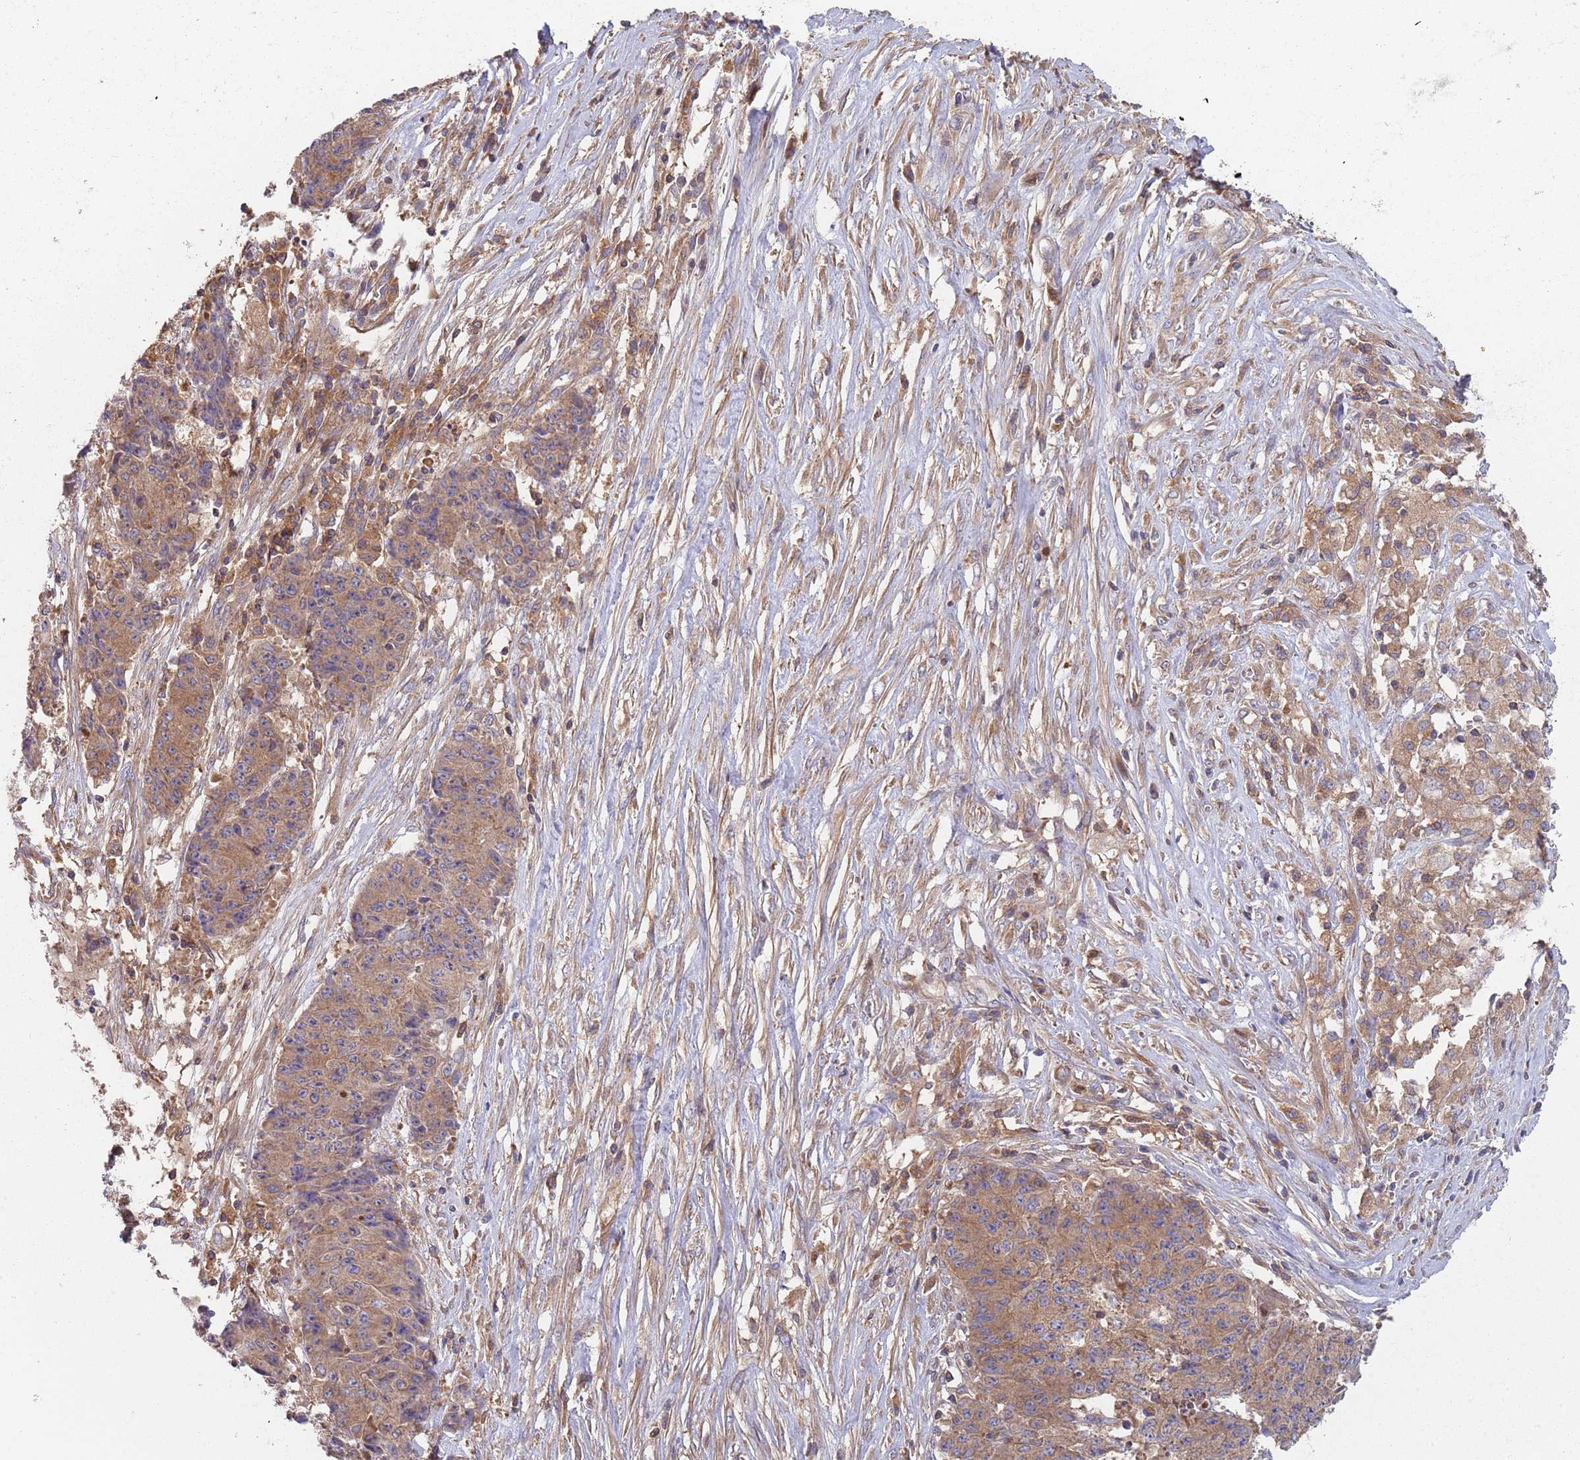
{"staining": {"intensity": "moderate", "quantity": ">75%", "location": "cytoplasmic/membranous"}, "tissue": "ovarian cancer", "cell_type": "Tumor cells", "image_type": "cancer", "snomed": [{"axis": "morphology", "description": "Carcinoma, endometroid"}, {"axis": "topography", "description": "Ovary"}], "caption": "Immunohistochemistry (IHC) of human ovarian cancer (endometroid carcinoma) exhibits medium levels of moderate cytoplasmic/membranous expression in about >75% of tumor cells.", "gene": "GDI2", "patient": {"sex": "female", "age": 42}}